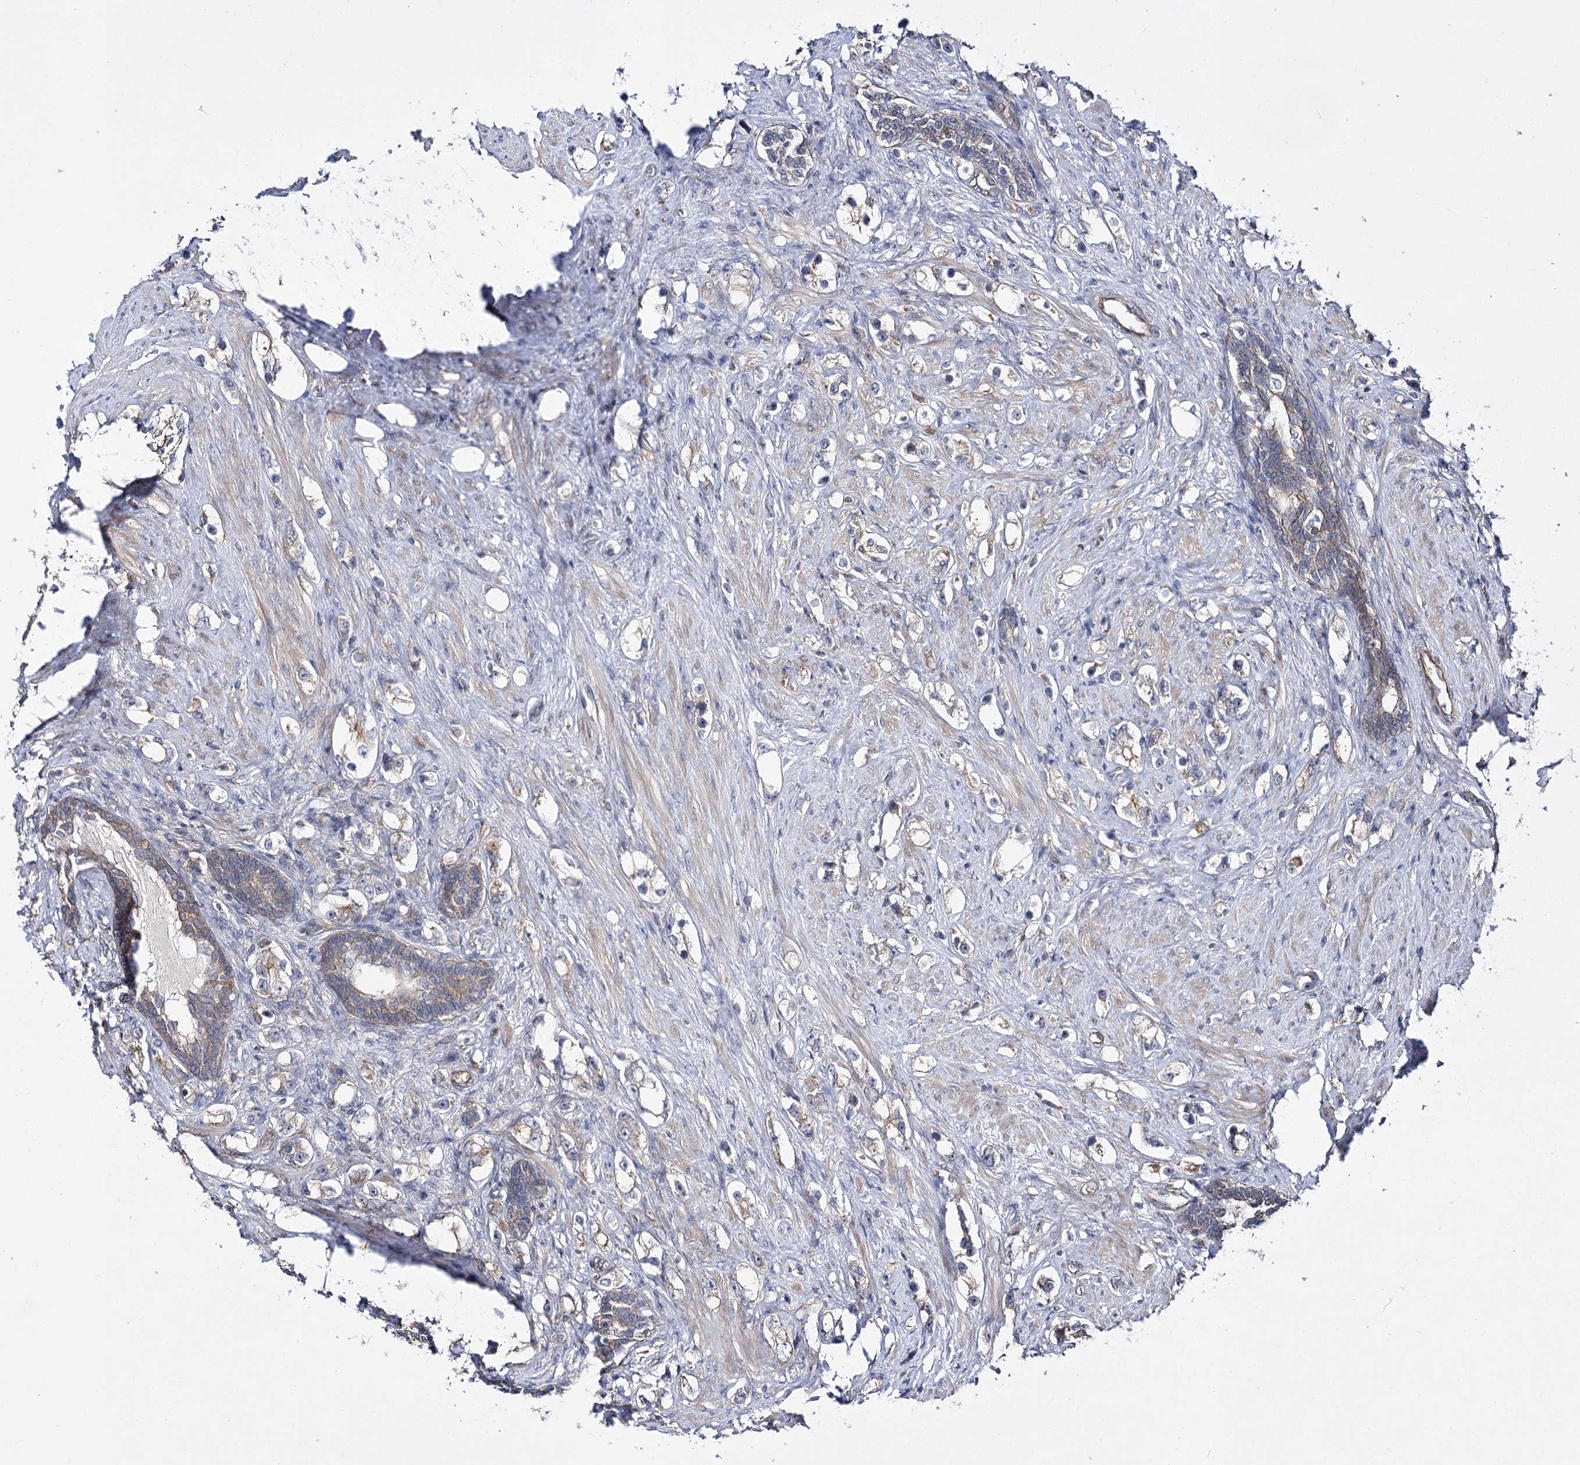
{"staining": {"intensity": "weak", "quantity": "25%-75%", "location": "cytoplasmic/membranous"}, "tissue": "prostate cancer", "cell_type": "Tumor cells", "image_type": "cancer", "snomed": [{"axis": "morphology", "description": "Adenocarcinoma, High grade"}, {"axis": "topography", "description": "Prostate"}], "caption": "About 25%-75% of tumor cells in prostate cancer (adenocarcinoma (high-grade)) exhibit weak cytoplasmic/membranous protein expression as visualized by brown immunohistochemical staining.", "gene": "BCR", "patient": {"sex": "male", "age": 63}}